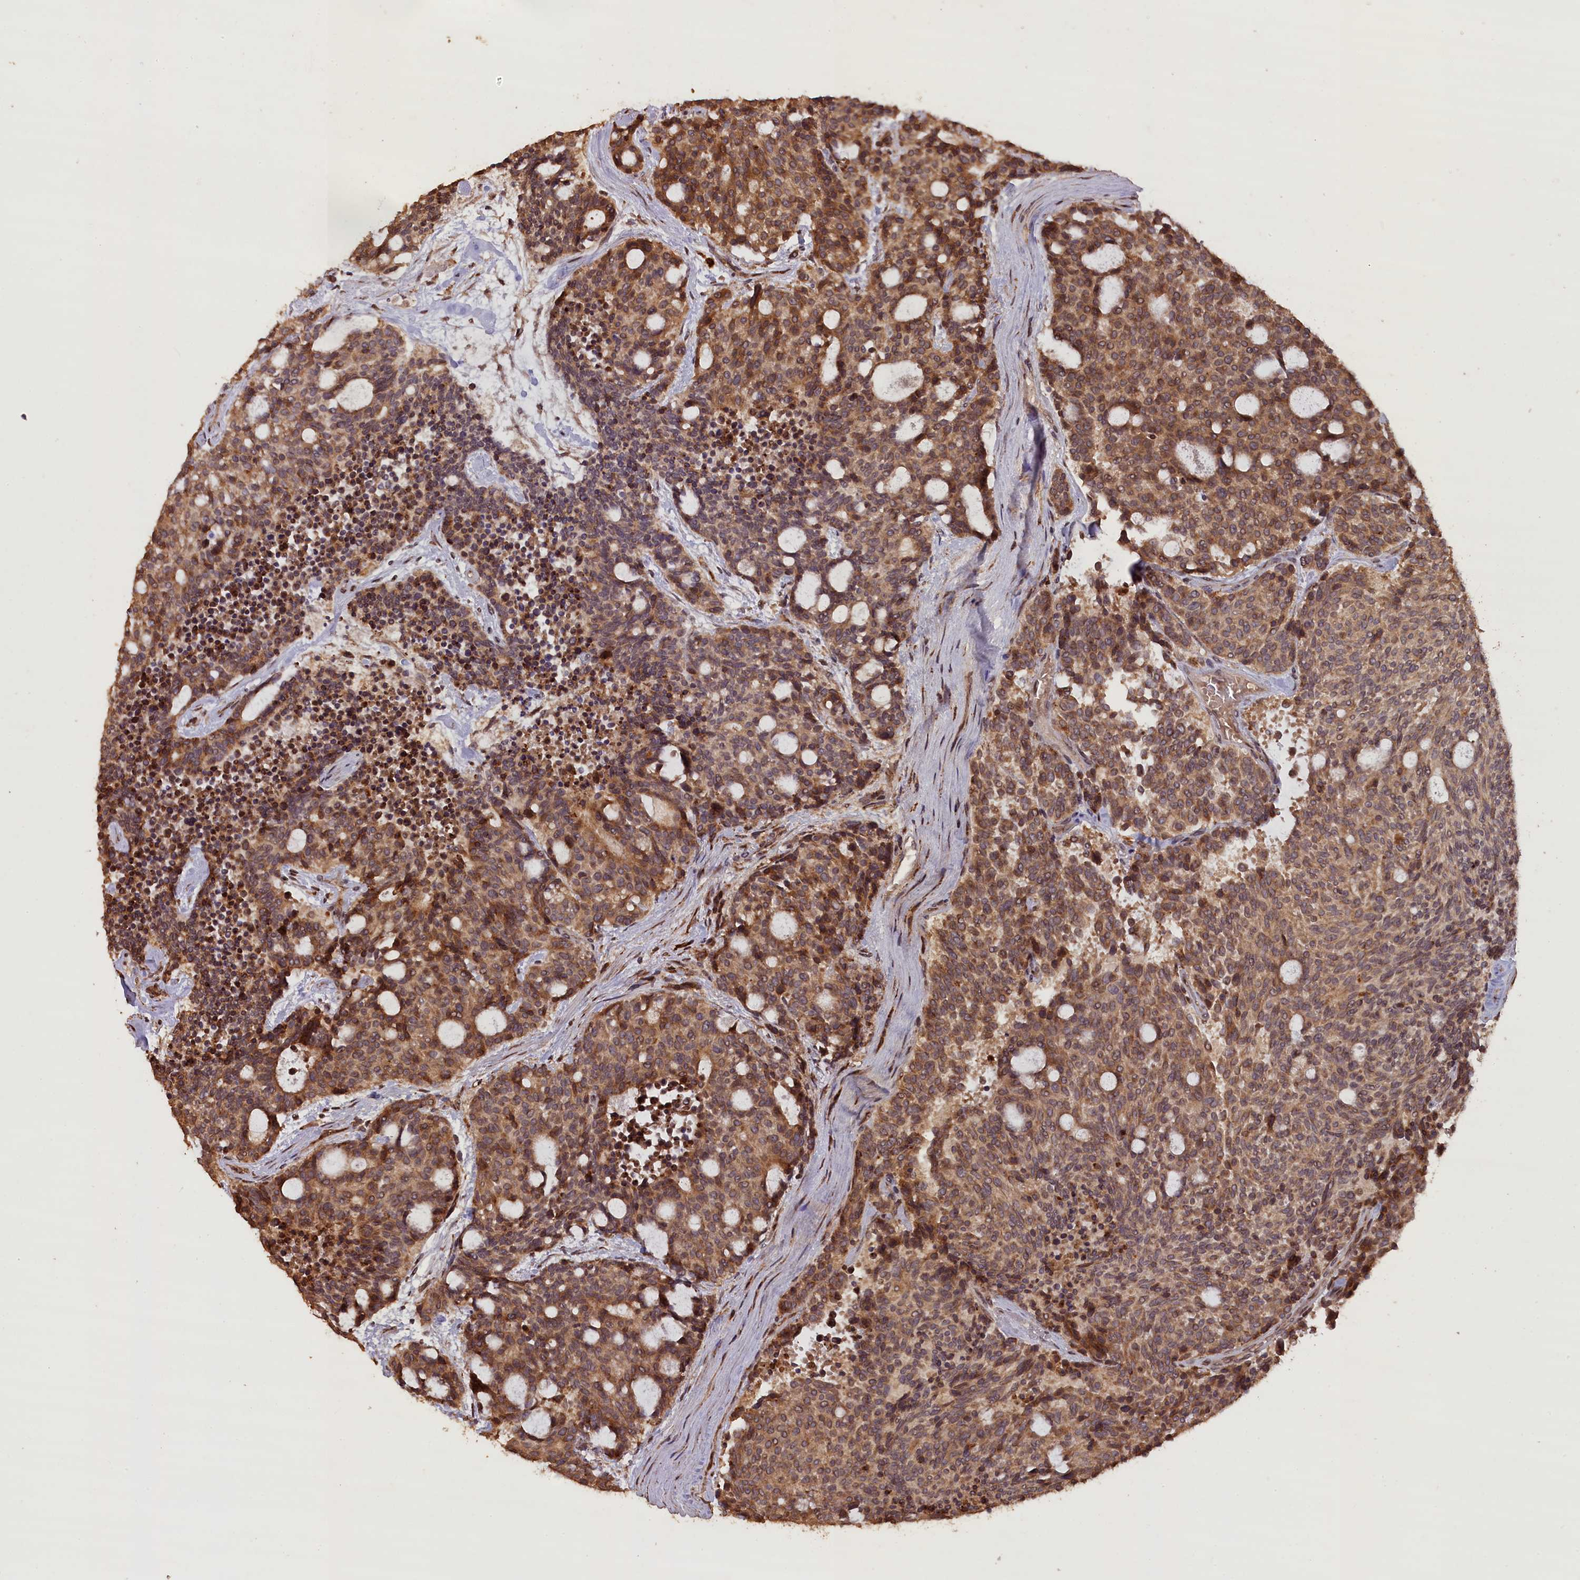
{"staining": {"intensity": "moderate", "quantity": ">75%", "location": "cytoplasmic/membranous"}, "tissue": "carcinoid", "cell_type": "Tumor cells", "image_type": "cancer", "snomed": [{"axis": "morphology", "description": "Carcinoid, malignant, NOS"}, {"axis": "topography", "description": "Pancreas"}], "caption": "Carcinoid stained with IHC demonstrates moderate cytoplasmic/membranous positivity in approximately >75% of tumor cells.", "gene": "SLC38A7", "patient": {"sex": "female", "age": 54}}